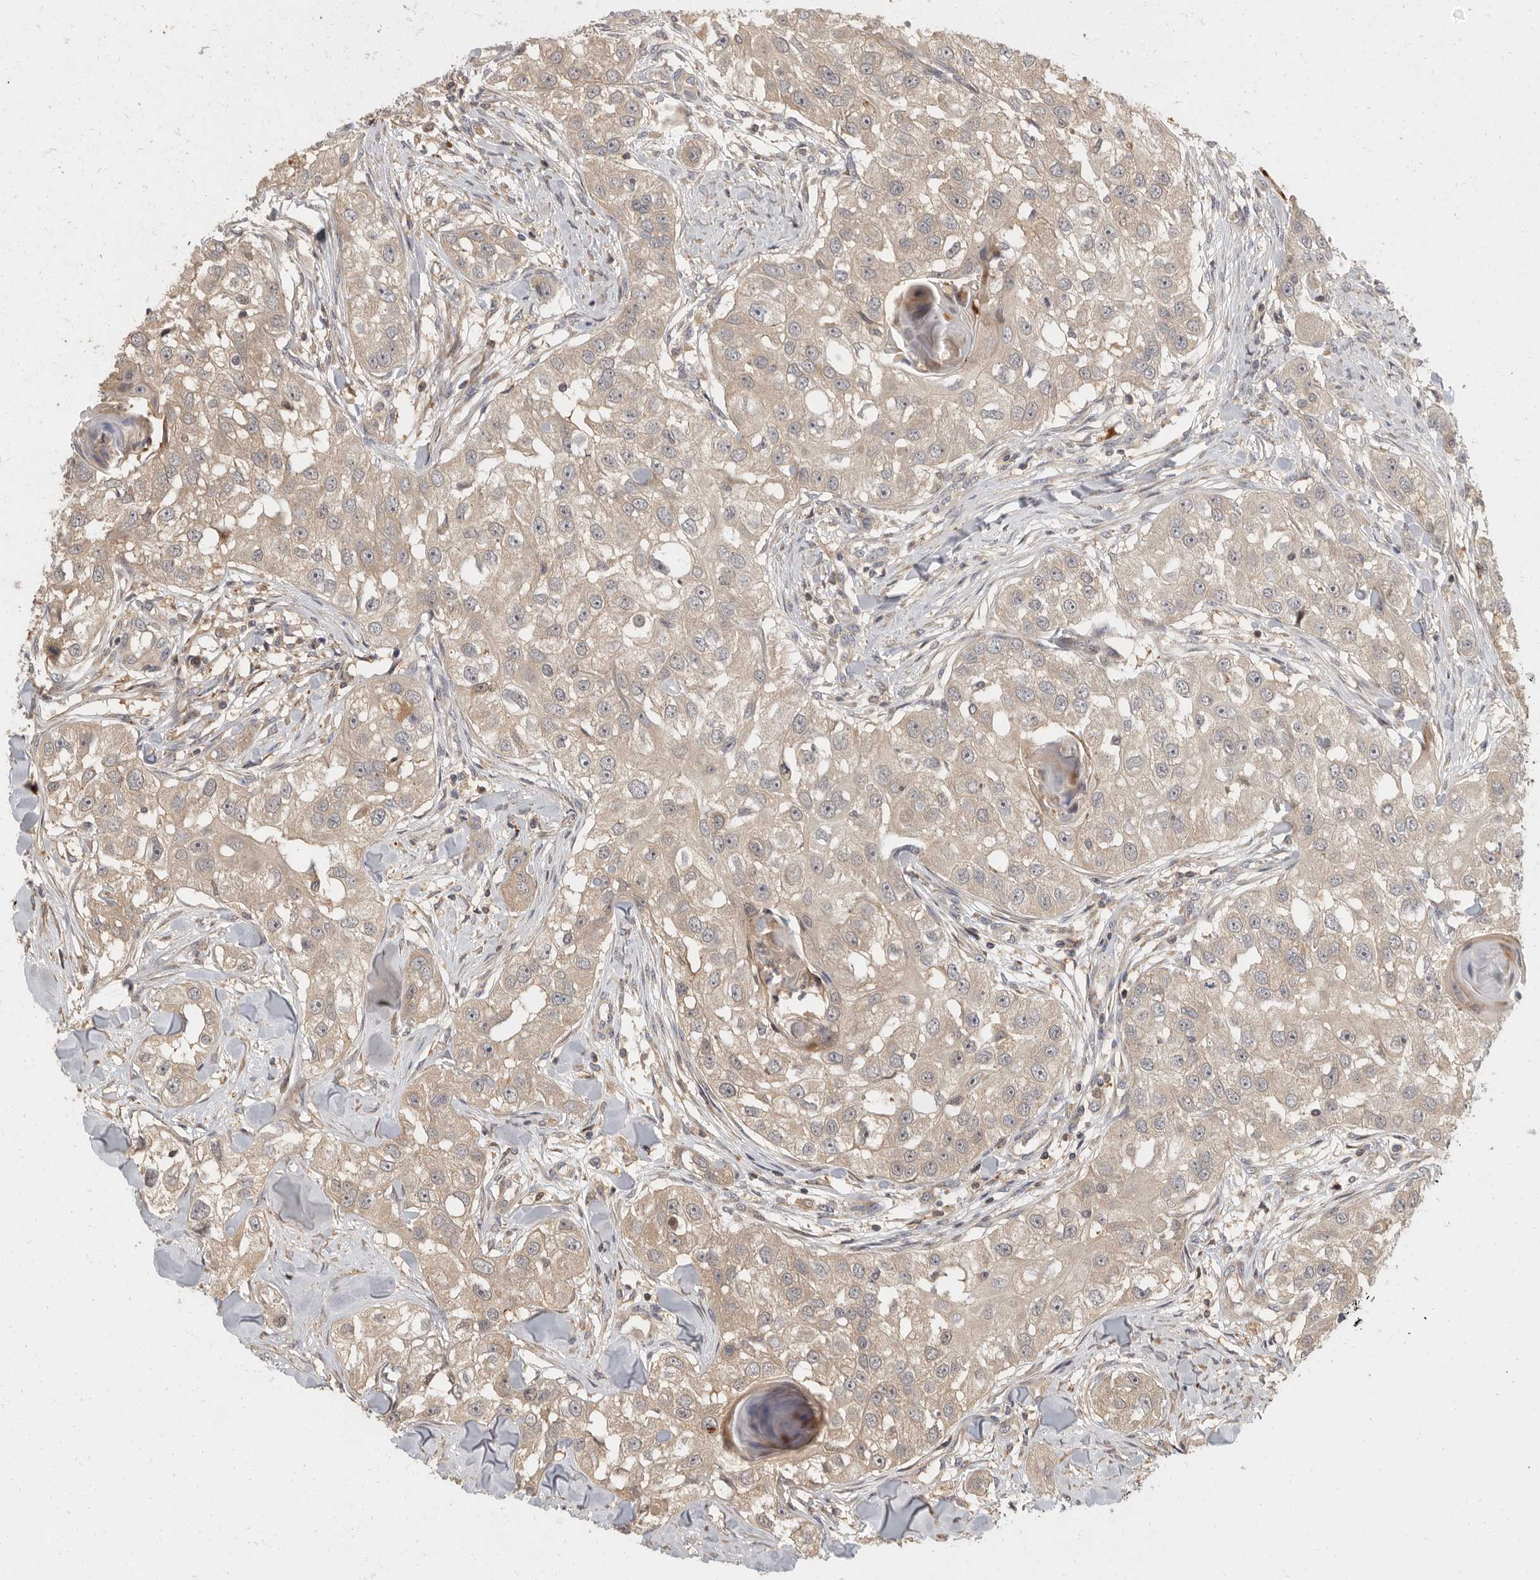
{"staining": {"intensity": "weak", "quantity": "<25%", "location": "cytoplasmic/membranous"}, "tissue": "head and neck cancer", "cell_type": "Tumor cells", "image_type": "cancer", "snomed": [{"axis": "morphology", "description": "Normal tissue, NOS"}, {"axis": "morphology", "description": "Squamous cell carcinoma, NOS"}, {"axis": "topography", "description": "Skeletal muscle"}, {"axis": "topography", "description": "Head-Neck"}], "caption": "This is an IHC histopathology image of human head and neck cancer (squamous cell carcinoma). There is no positivity in tumor cells.", "gene": "SWT1", "patient": {"sex": "male", "age": 51}}